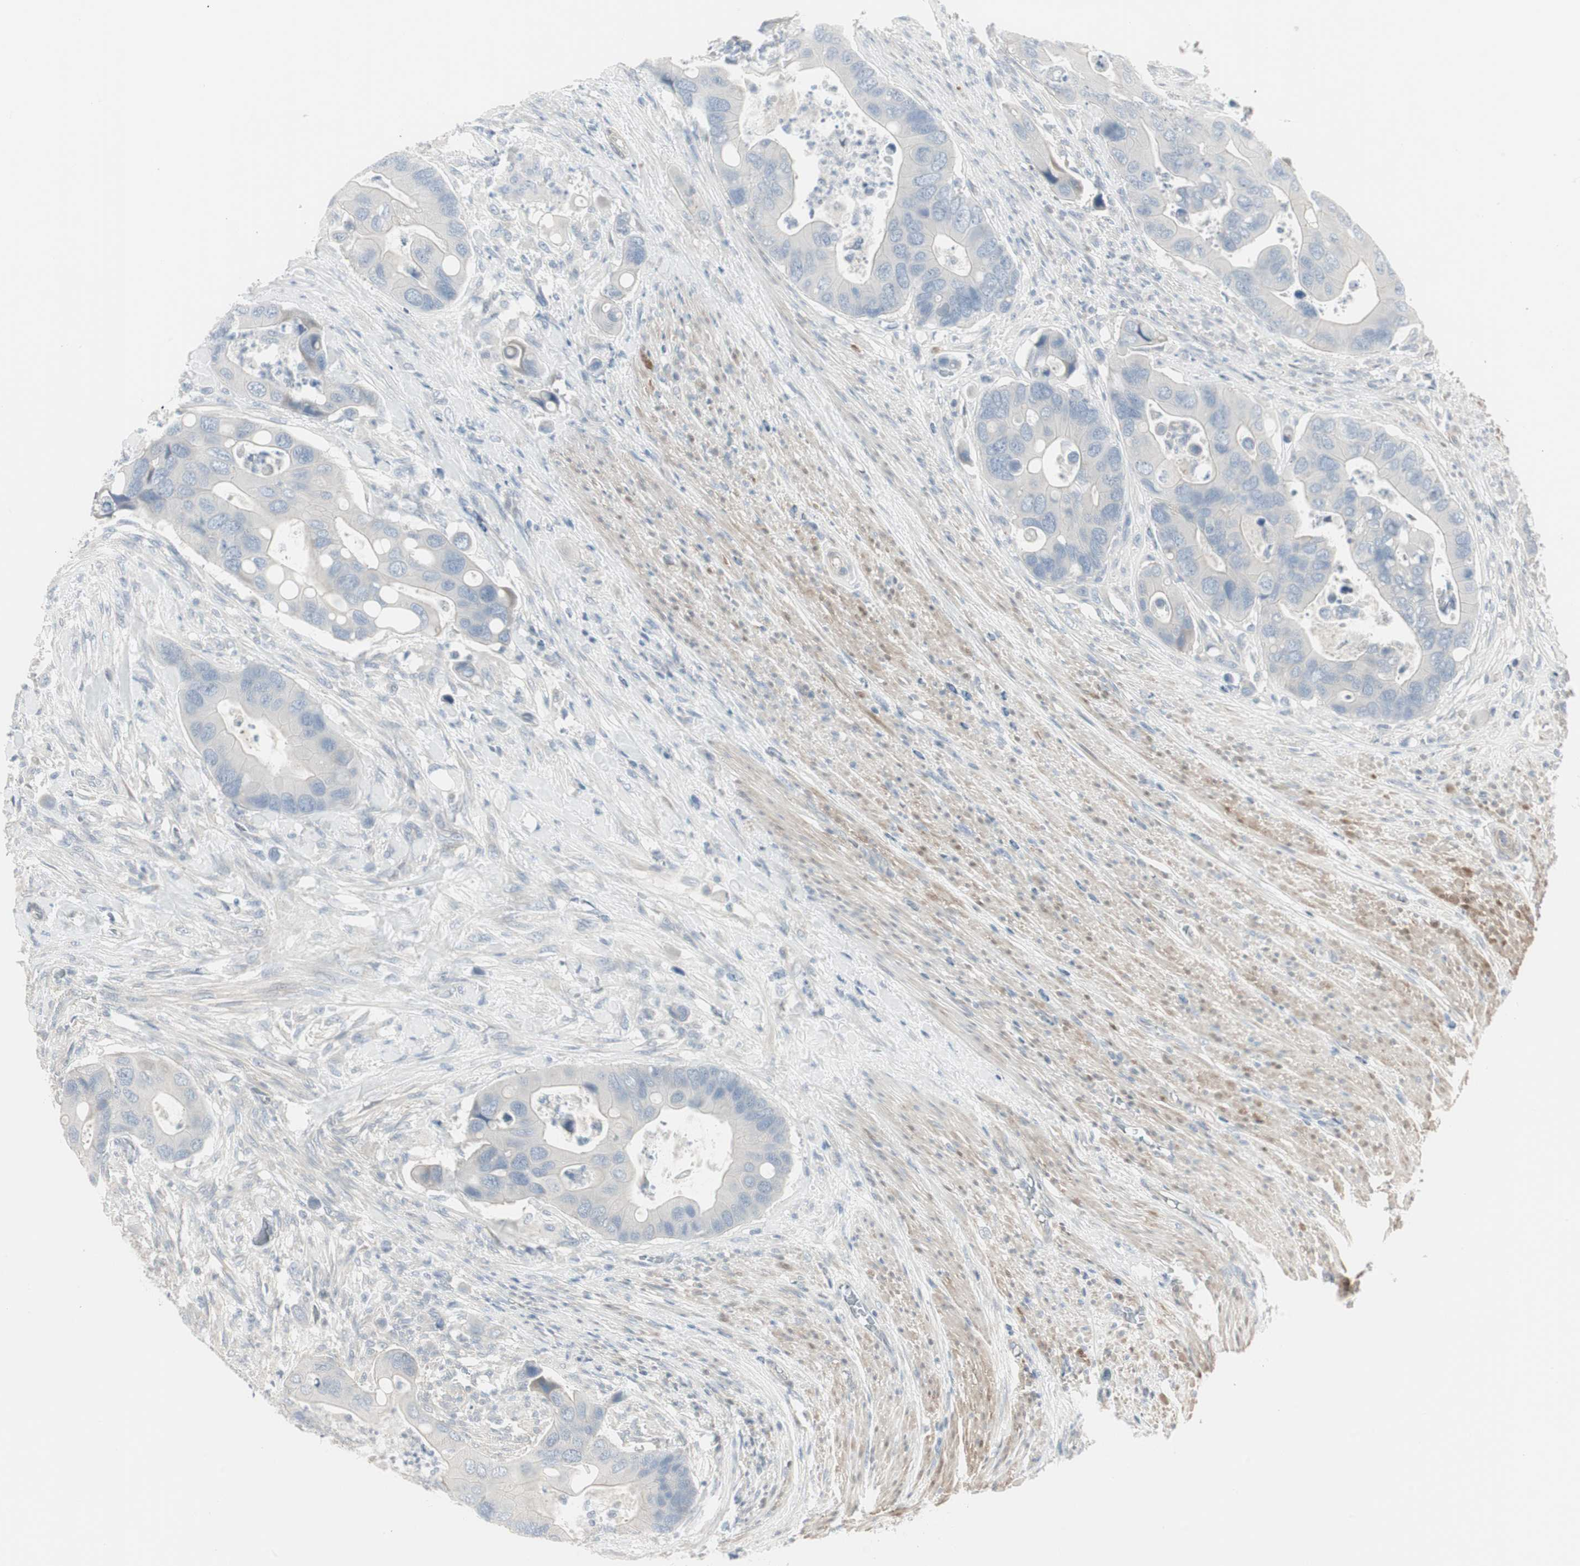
{"staining": {"intensity": "negative", "quantity": "none", "location": "none"}, "tissue": "colorectal cancer", "cell_type": "Tumor cells", "image_type": "cancer", "snomed": [{"axis": "morphology", "description": "Adenocarcinoma, NOS"}, {"axis": "topography", "description": "Rectum"}], "caption": "This micrograph is of colorectal cancer (adenocarcinoma) stained with immunohistochemistry (IHC) to label a protein in brown with the nuclei are counter-stained blue. There is no staining in tumor cells. (DAB IHC, high magnification).", "gene": "DMPK", "patient": {"sex": "female", "age": 57}}